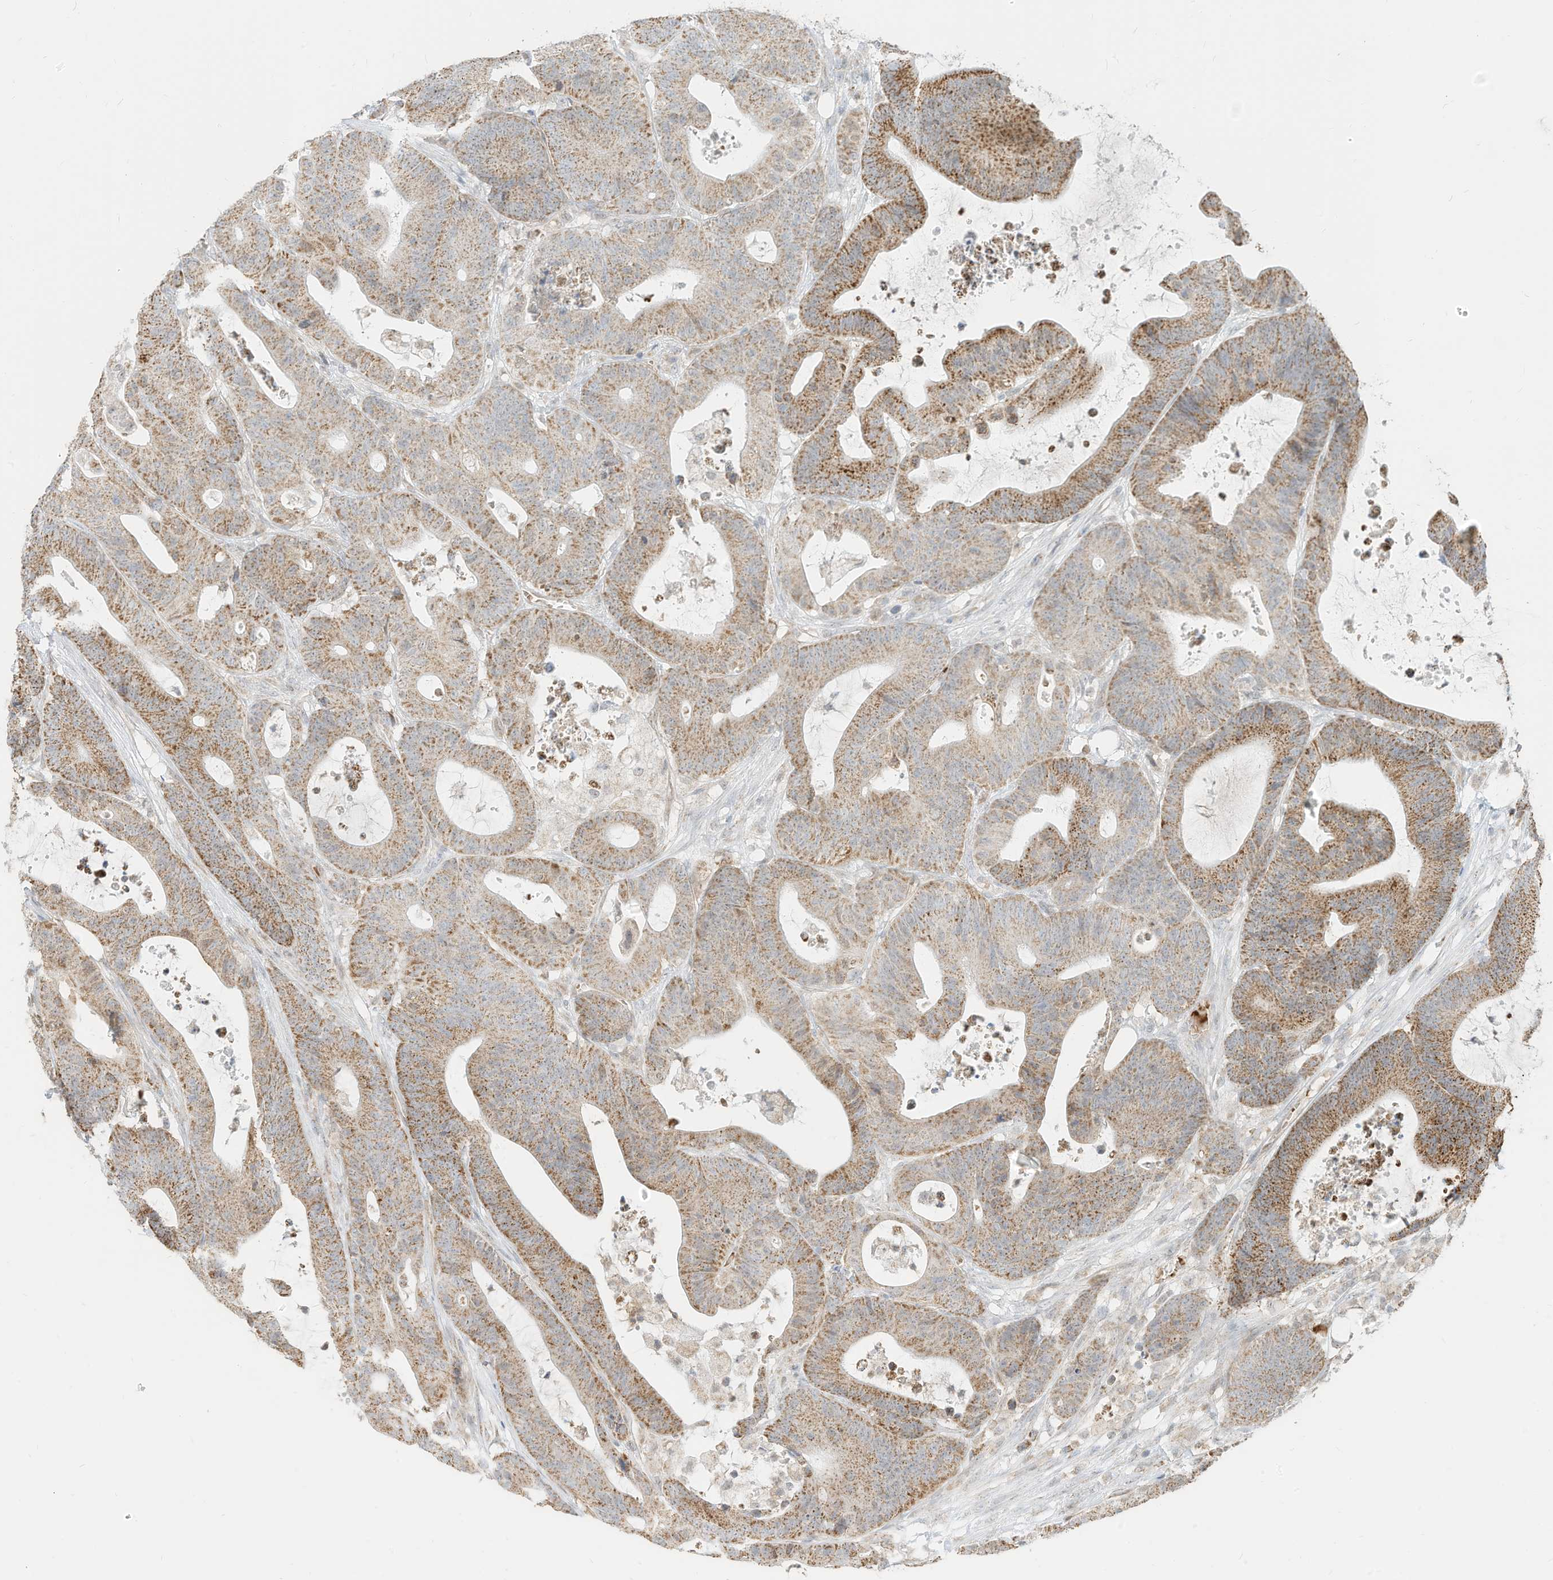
{"staining": {"intensity": "moderate", "quantity": ">75%", "location": "cytoplasmic/membranous"}, "tissue": "colorectal cancer", "cell_type": "Tumor cells", "image_type": "cancer", "snomed": [{"axis": "morphology", "description": "Adenocarcinoma, NOS"}, {"axis": "topography", "description": "Colon"}], "caption": "A photomicrograph of human colorectal cancer (adenocarcinoma) stained for a protein reveals moderate cytoplasmic/membranous brown staining in tumor cells.", "gene": "MTUS2", "patient": {"sex": "female", "age": 84}}